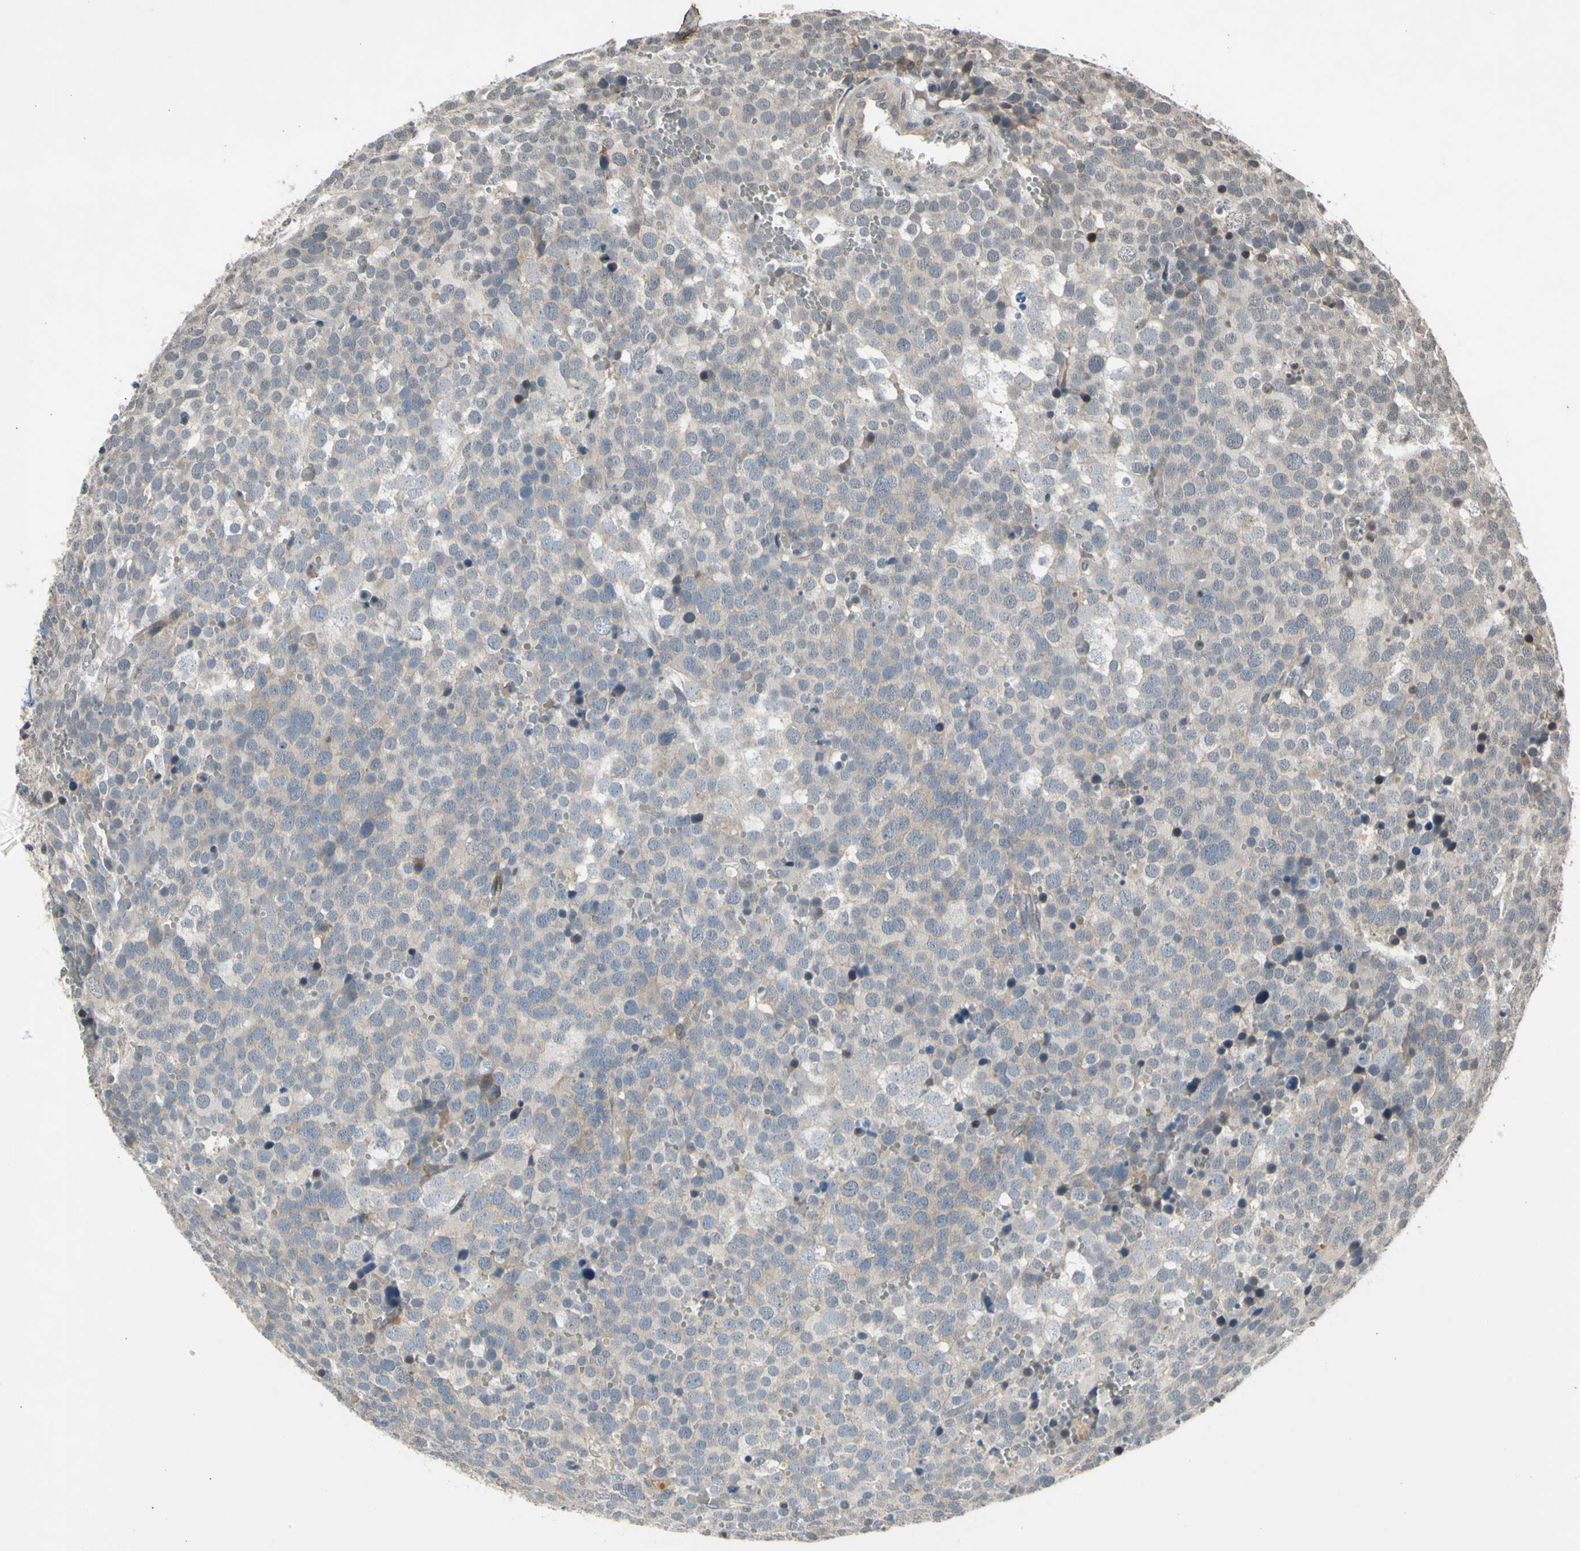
{"staining": {"intensity": "weak", "quantity": "25%-75%", "location": "cytoplasmic/membranous"}, "tissue": "testis cancer", "cell_type": "Tumor cells", "image_type": "cancer", "snomed": [{"axis": "morphology", "description": "Seminoma, NOS"}, {"axis": "topography", "description": "Testis"}], "caption": "Protein expression by IHC exhibits weak cytoplasmic/membranous positivity in about 25%-75% of tumor cells in testis cancer. The protein is stained brown, and the nuclei are stained in blue (DAB IHC with brightfield microscopy, high magnification).", "gene": "EFNB2", "patient": {"sex": "male", "age": 71}}